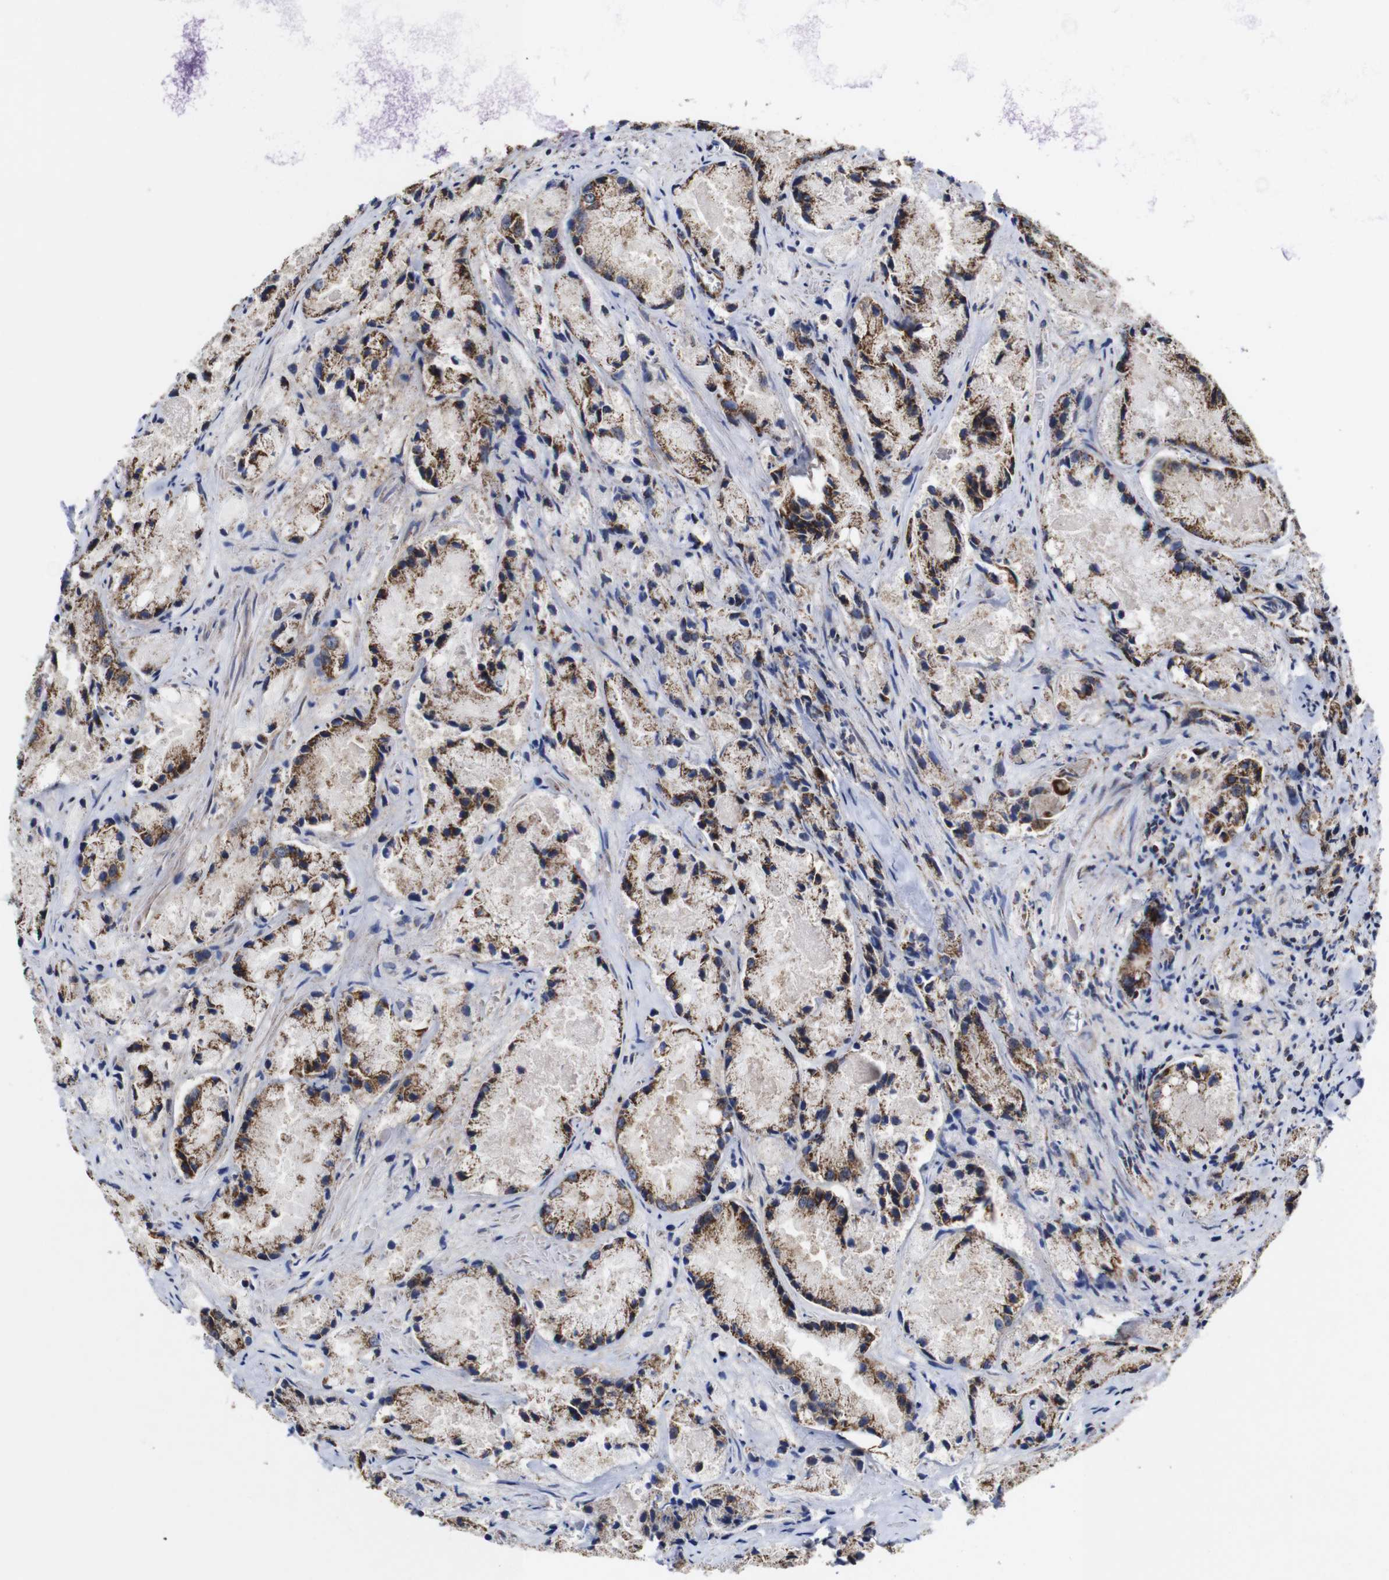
{"staining": {"intensity": "moderate", "quantity": ">75%", "location": "cytoplasmic/membranous"}, "tissue": "prostate cancer", "cell_type": "Tumor cells", "image_type": "cancer", "snomed": [{"axis": "morphology", "description": "Adenocarcinoma, Low grade"}, {"axis": "topography", "description": "Prostate"}], "caption": "This is a photomicrograph of IHC staining of prostate cancer (adenocarcinoma (low-grade)), which shows moderate staining in the cytoplasmic/membranous of tumor cells.", "gene": "C17orf80", "patient": {"sex": "male", "age": 64}}